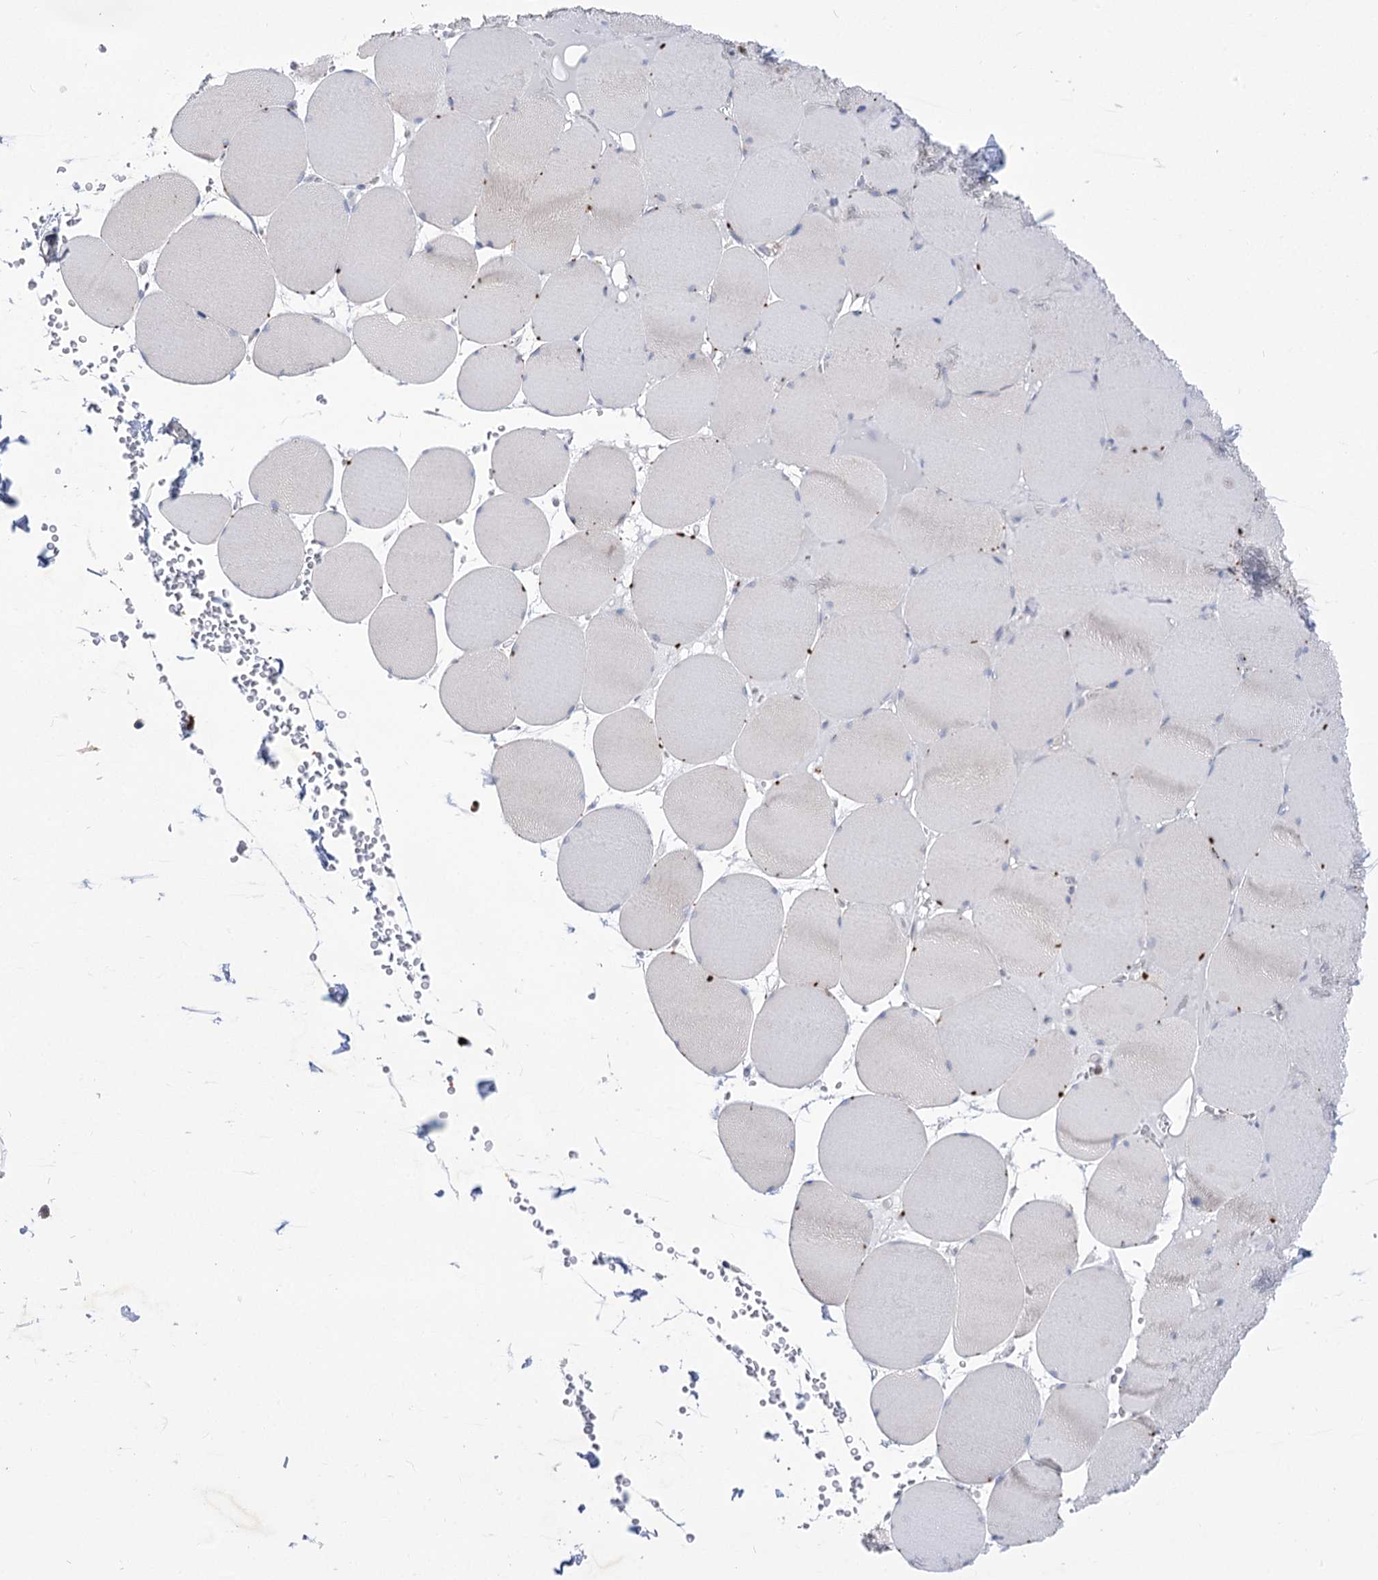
{"staining": {"intensity": "negative", "quantity": "none", "location": "none"}, "tissue": "skeletal muscle", "cell_type": "Myocytes", "image_type": "normal", "snomed": [{"axis": "morphology", "description": "Normal tissue, NOS"}, {"axis": "topography", "description": "Skeletal muscle"}, {"axis": "topography", "description": "Head-Neck"}], "caption": "Human skeletal muscle stained for a protein using IHC reveals no positivity in myocytes.", "gene": "SIAE", "patient": {"sex": "male", "age": 66}}